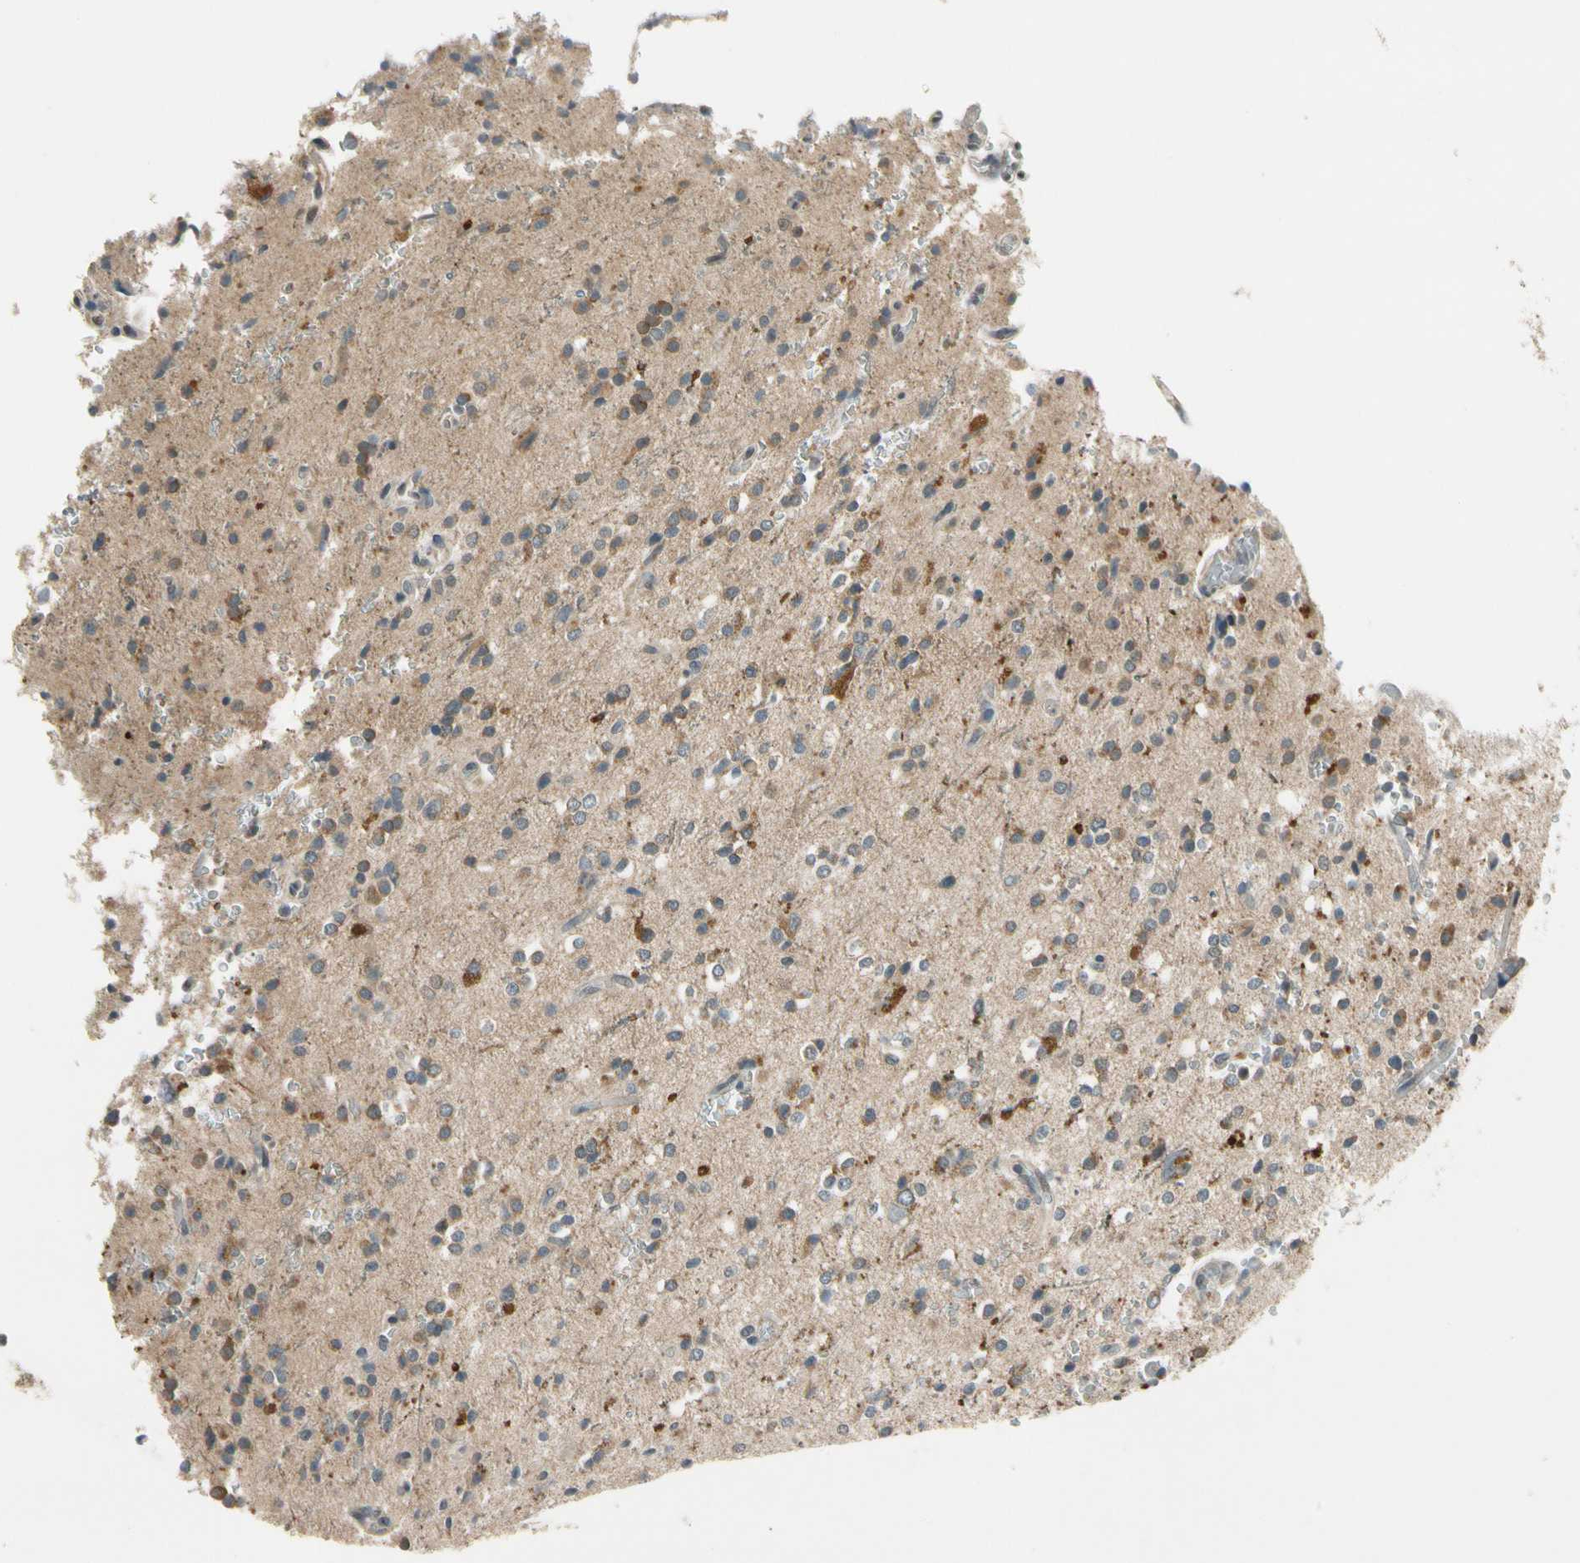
{"staining": {"intensity": "moderate", "quantity": "<25%", "location": "cytoplasmic/membranous"}, "tissue": "glioma", "cell_type": "Tumor cells", "image_type": "cancer", "snomed": [{"axis": "morphology", "description": "Glioma, malignant, High grade"}, {"axis": "topography", "description": "Brain"}], "caption": "This is a histology image of immunohistochemistry (IHC) staining of malignant high-grade glioma, which shows moderate staining in the cytoplasmic/membranous of tumor cells.", "gene": "MST1R", "patient": {"sex": "male", "age": 47}}